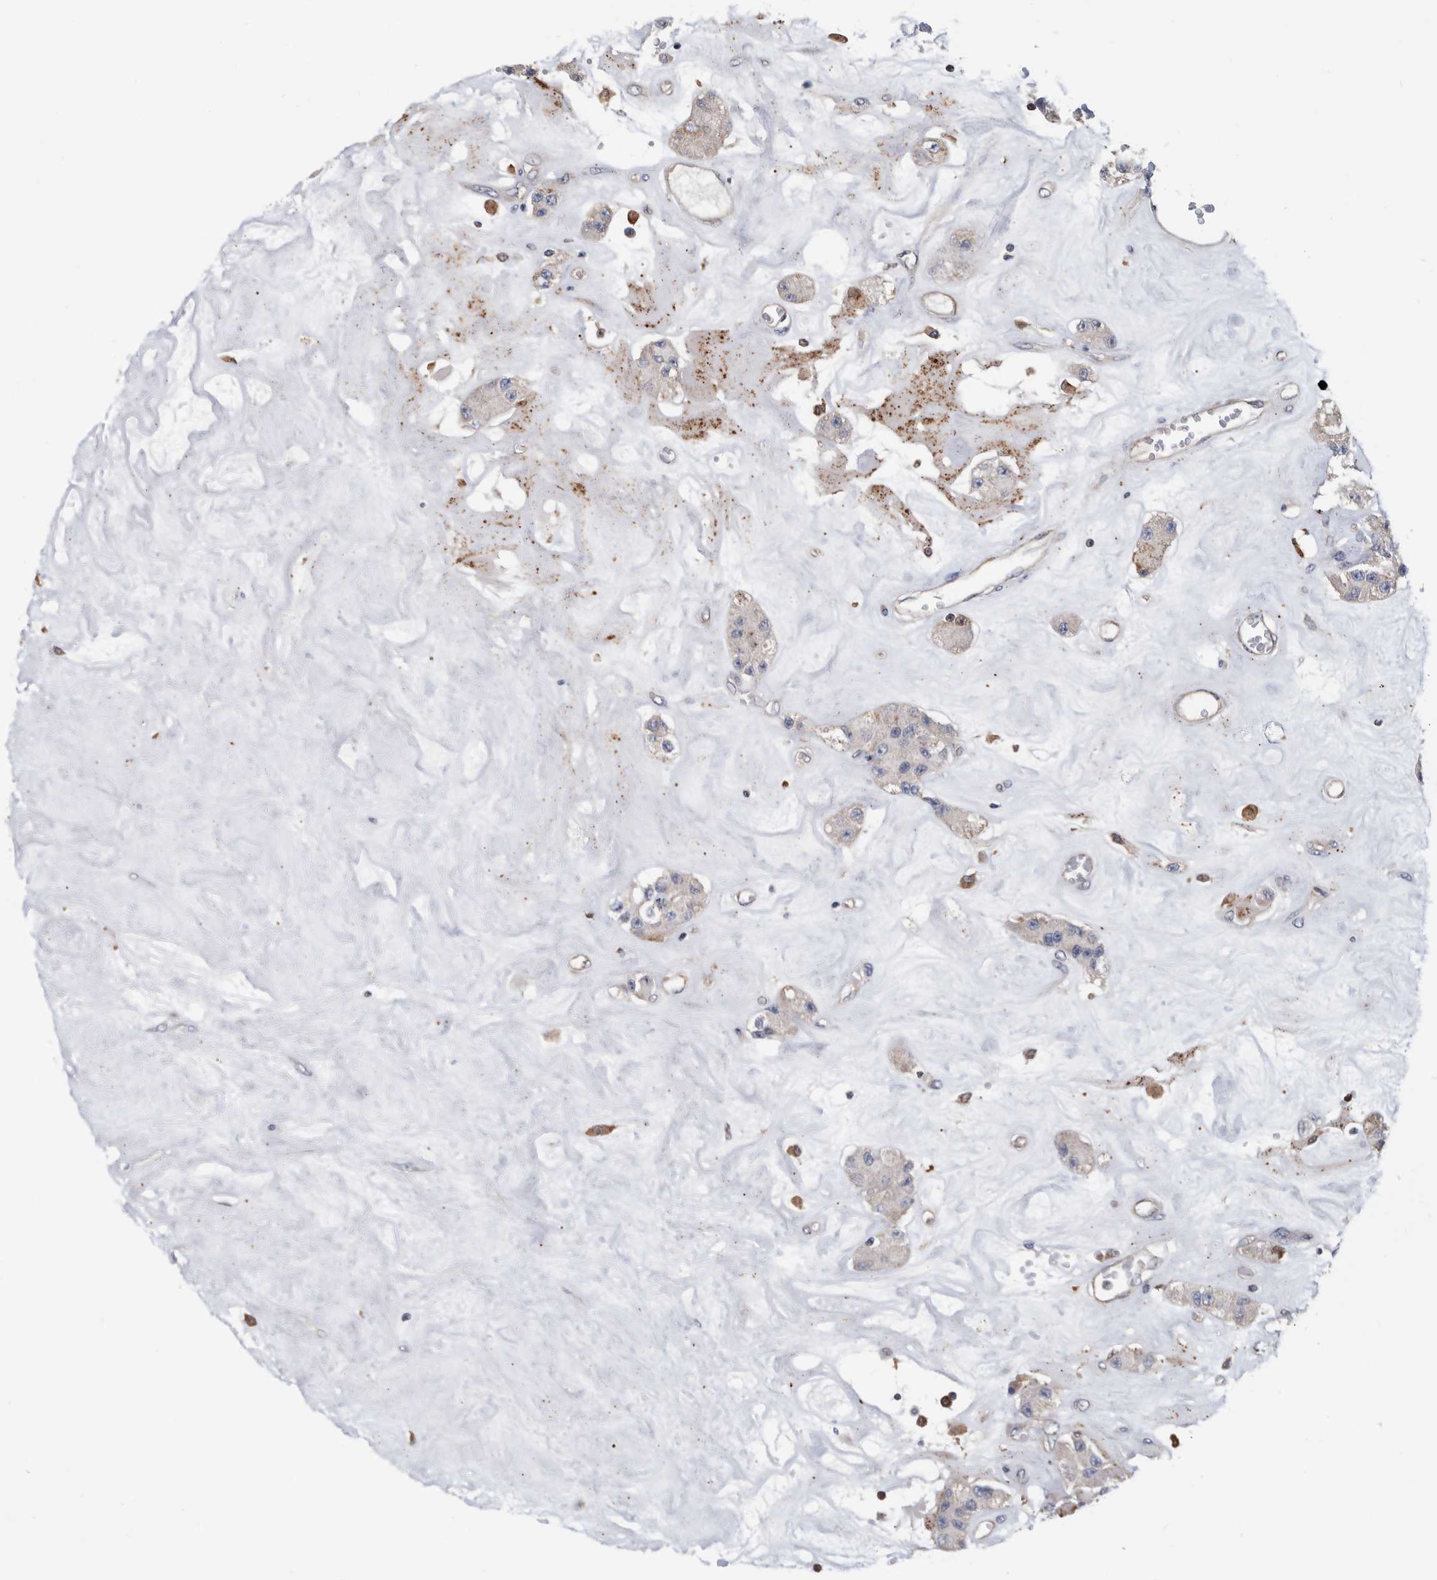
{"staining": {"intensity": "negative", "quantity": "none", "location": "none"}, "tissue": "carcinoid", "cell_type": "Tumor cells", "image_type": "cancer", "snomed": [{"axis": "morphology", "description": "Carcinoid, malignant, NOS"}, {"axis": "topography", "description": "Pancreas"}], "caption": "There is no significant expression in tumor cells of carcinoid. (Immunohistochemistry (ihc), brightfield microscopy, high magnification).", "gene": "ATAD2", "patient": {"sex": "male", "age": 41}}